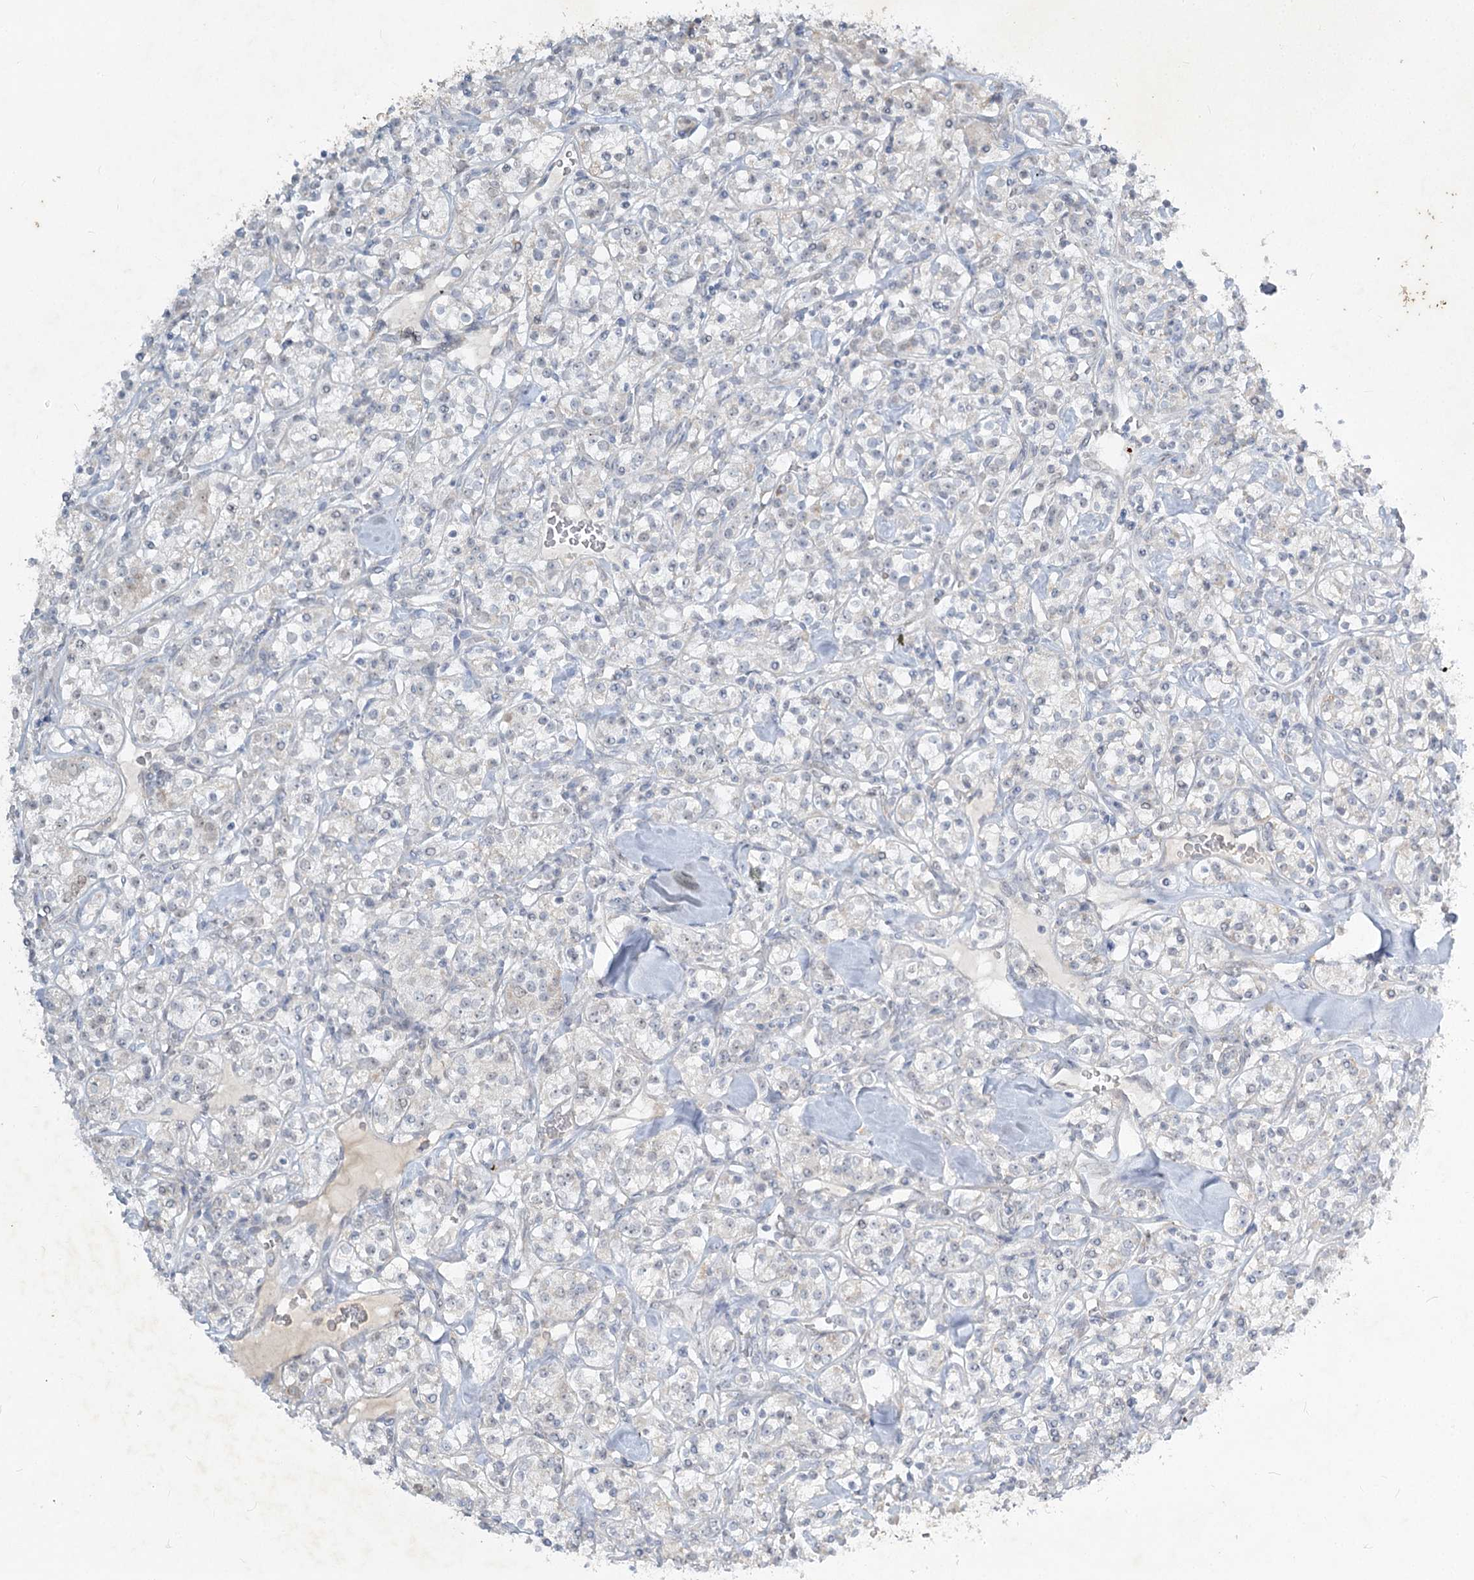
{"staining": {"intensity": "negative", "quantity": "none", "location": "none"}, "tissue": "renal cancer", "cell_type": "Tumor cells", "image_type": "cancer", "snomed": [{"axis": "morphology", "description": "Adenocarcinoma, NOS"}, {"axis": "topography", "description": "Kidney"}], "caption": "There is no significant staining in tumor cells of adenocarcinoma (renal).", "gene": "ABITRAM", "patient": {"sex": "male", "age": 77}}